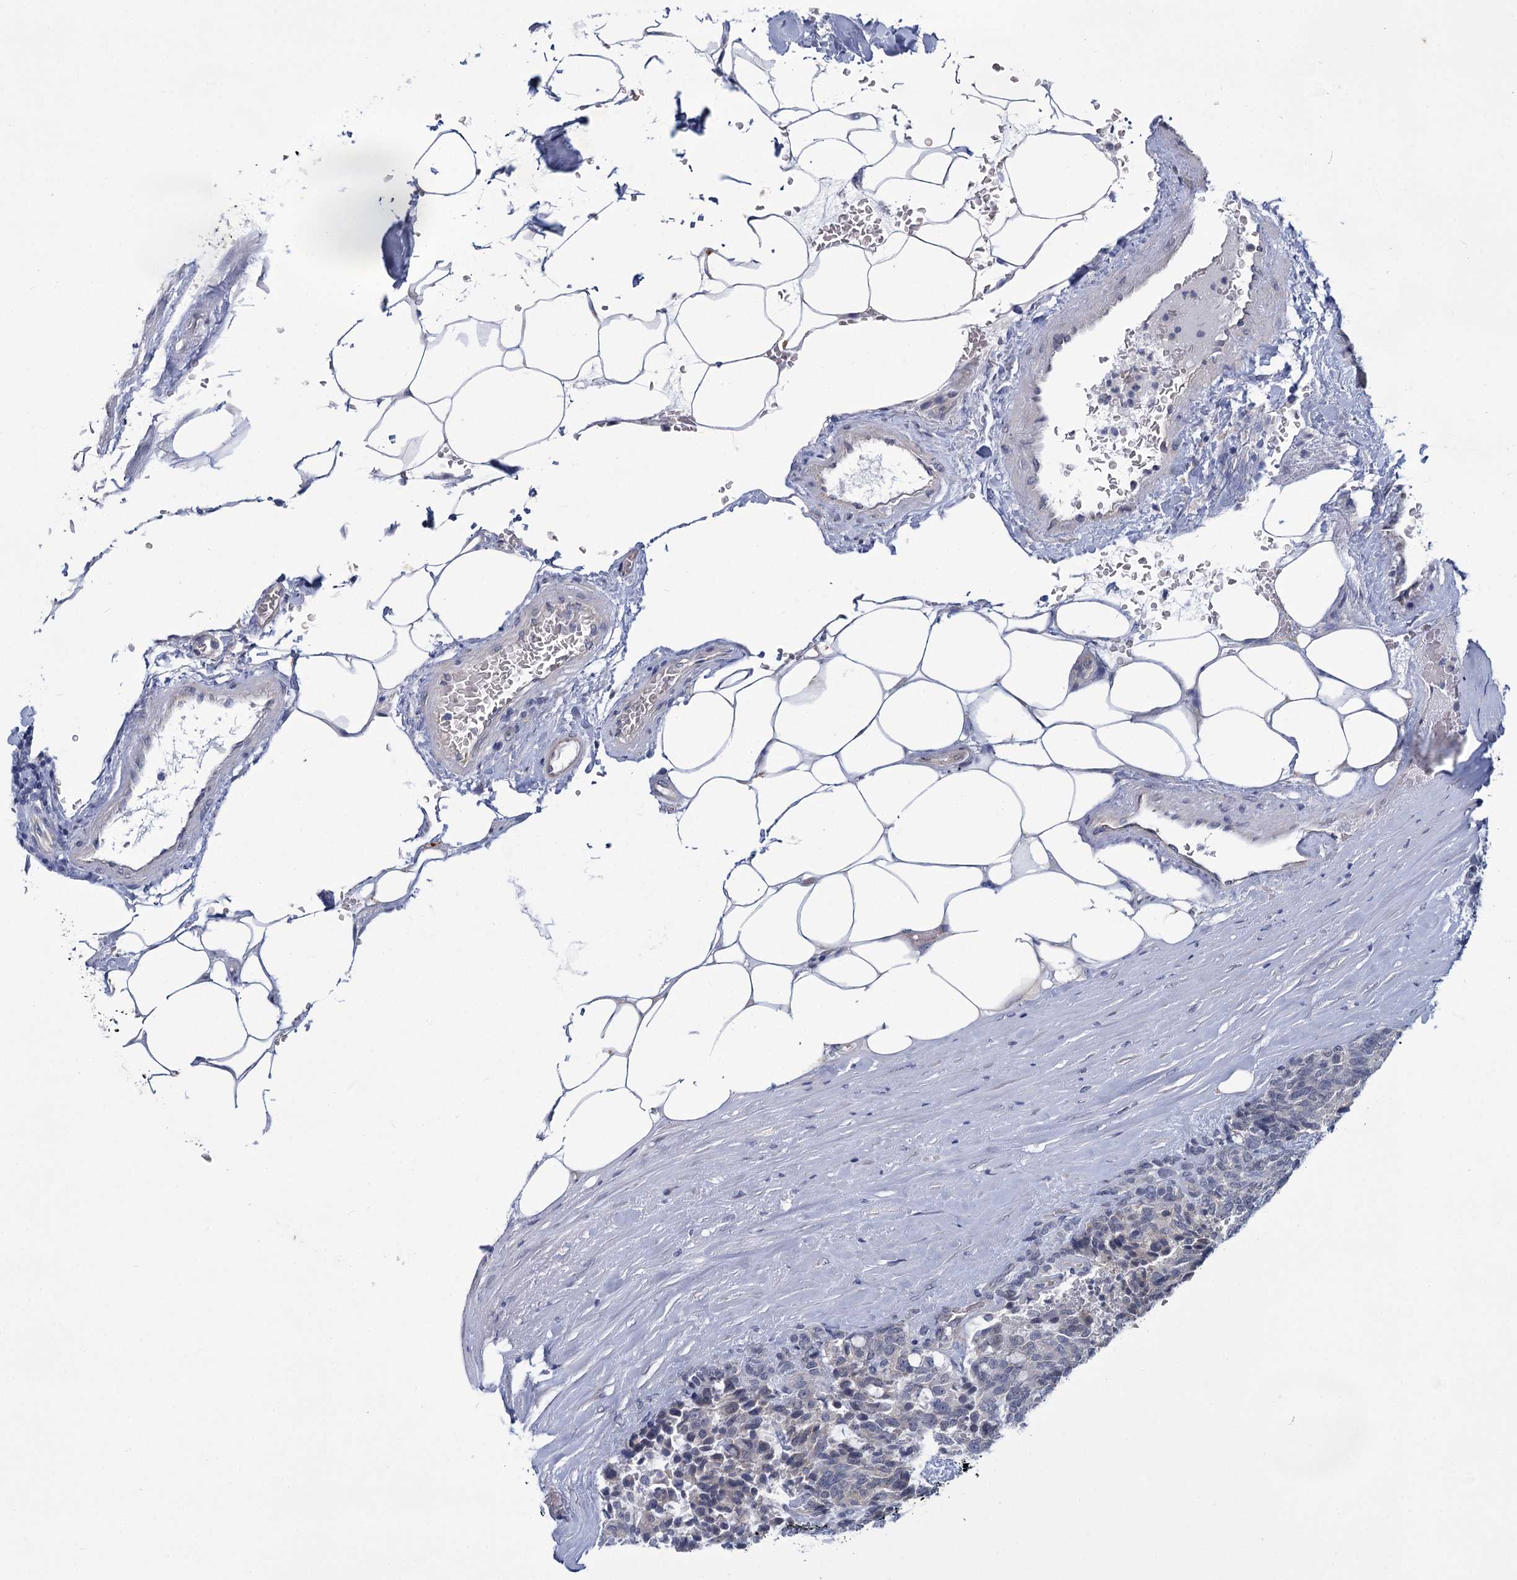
{"staining": {"intensity": "negative", "quantity": "none", "location": "none"}, "tissue": "carcinoid", "cell_type": "Tumor cells", "image_type": "cancer", "snomed": [{"axis": "morphology", "description": "Carcinoid, malignant, NOS"}, {"axis": "topography", "description": "Pancreas"}], "caption": "Immunohistochemistry of carcinoid (malignant) shows no expression in tumor cells. (Brightfield microscopy of DAB (3,3'-diaminobenzidine) immunohistochemistry (IHC) at high magnification).", "gene": "MBLAC2", "patient": {"sex": "female", "age": 54}}